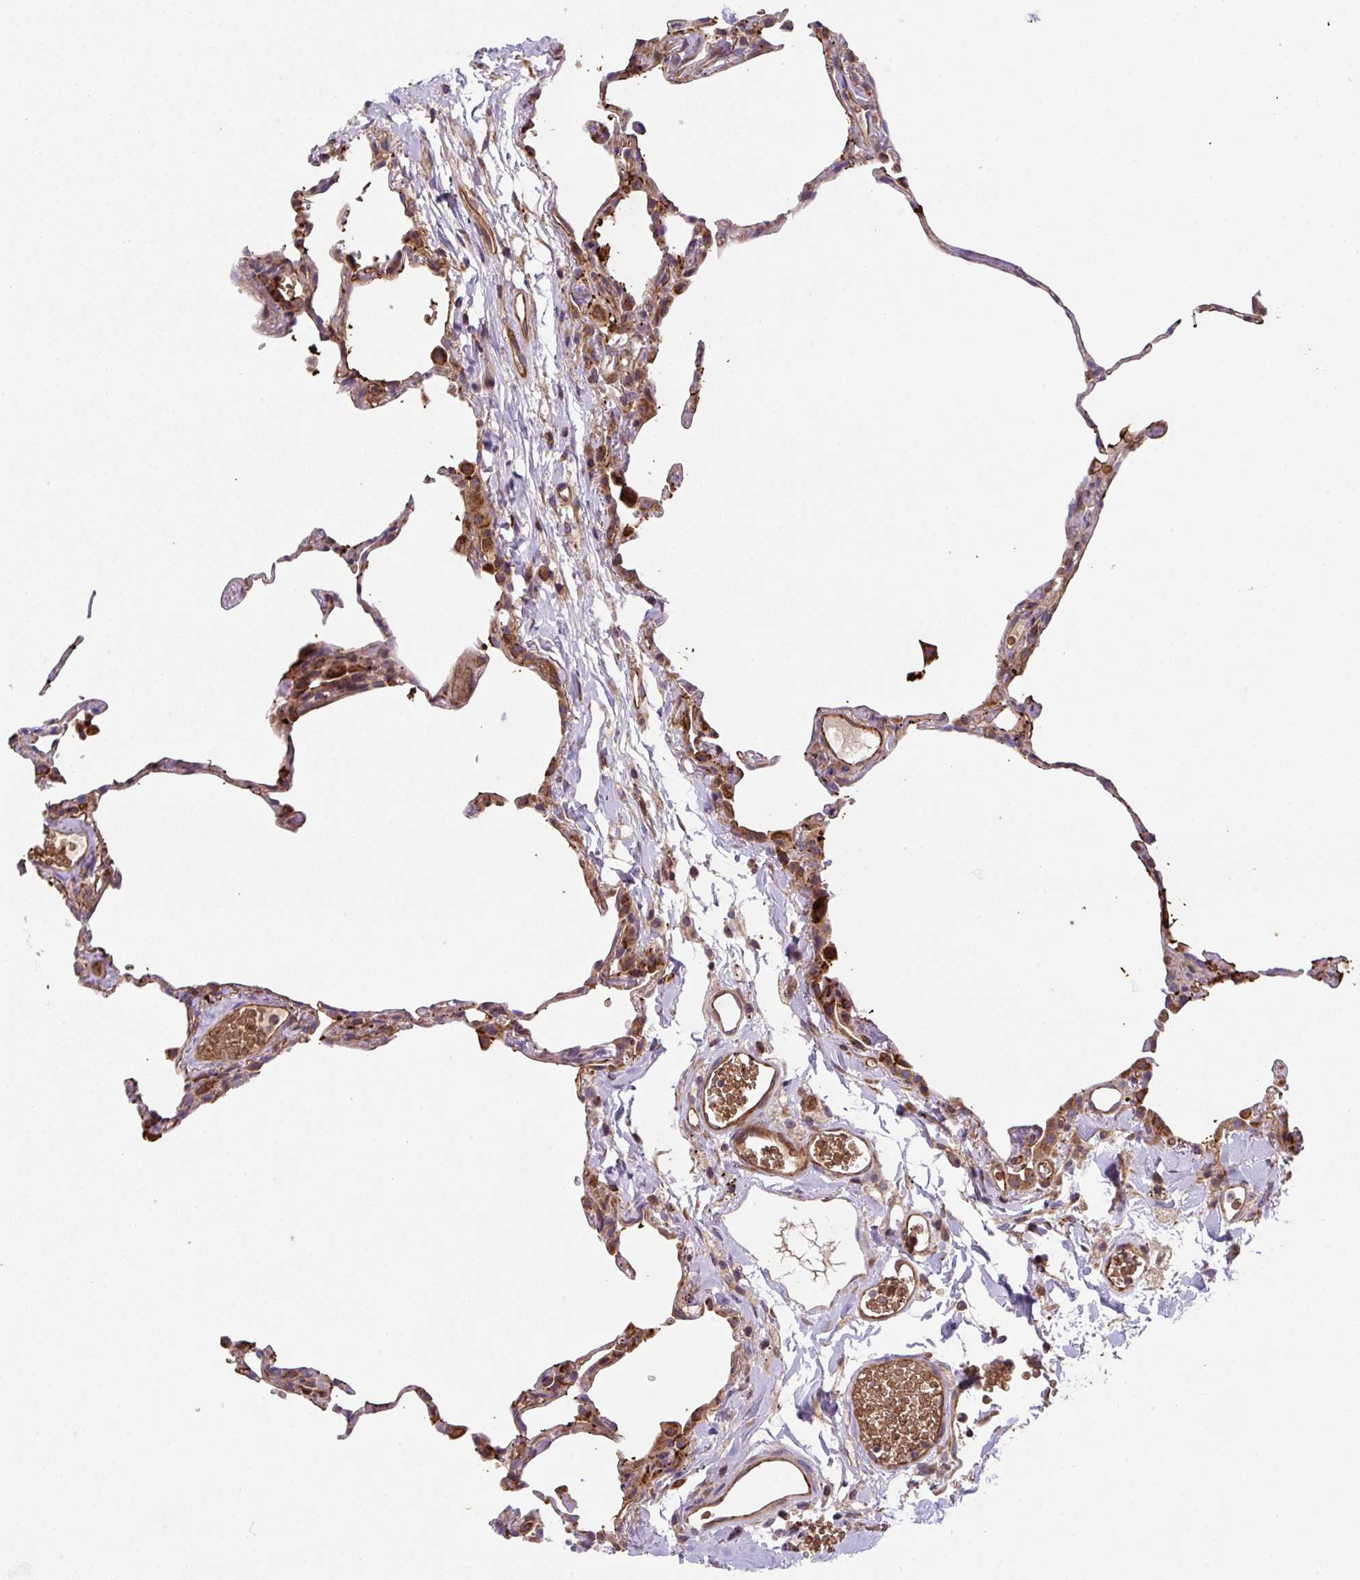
{"staining": {"intensity": "moderate", "quantity": "25%-75%", "location": "cytoplasmic/membranous"}, "tissue": "lung", "cell_type": "Alveolar cells", "image_type": "normal", "snomed": [{"axis": "morphology", "description": "Normal tissue, NOS"}, {"axis": "topography", "description": "Lung"}], "caption": "Immunohistochemistry micrograph of unremarkable lung stained for a protein (brown), which displays medium levels of moderate cytoplasmic/membranous positivity in approximately 25%-75% of alveolar cells.", "gene": "APOBEC3D", "patient": {"sex": "female", "age": 57}}